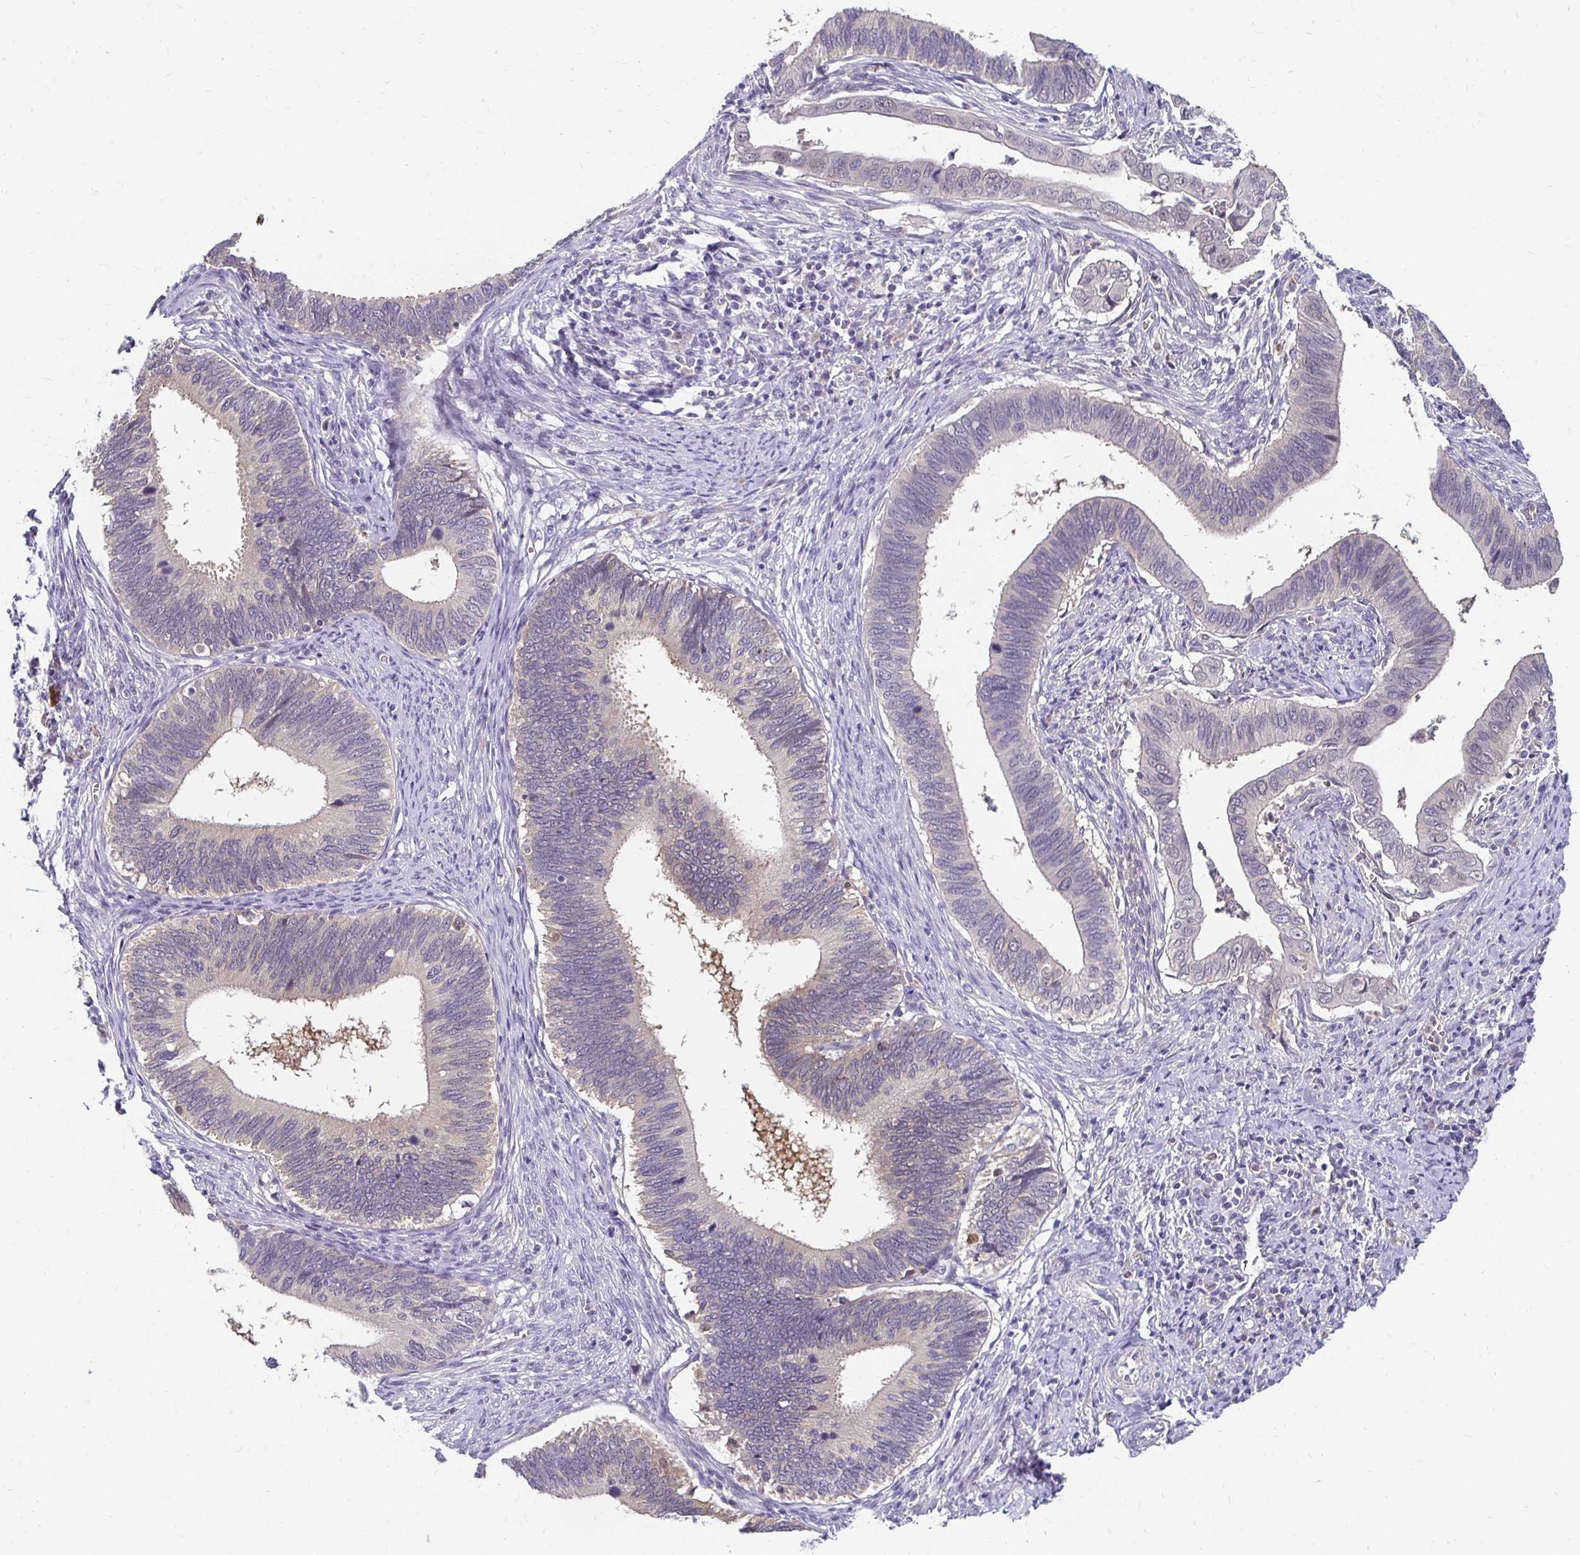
{"staining": {"intensity": "negative", "quantity": "none", "location": "none"}, "tissue": "cervical cancer", "cell_type": "Tumor cells", "image_type": "cancer", "snomed": [{"axis": "morphology", "description": "Adenocarcinoma, NOS"}, {"axis": "topography", "description": "Cervix"}], "caption": "A histopathology image of human adenocarcinoma (cervical) is negative for staining in tumor cells.", "gene": "PADI2", "patient": {"sex": "female", "age": 42}}